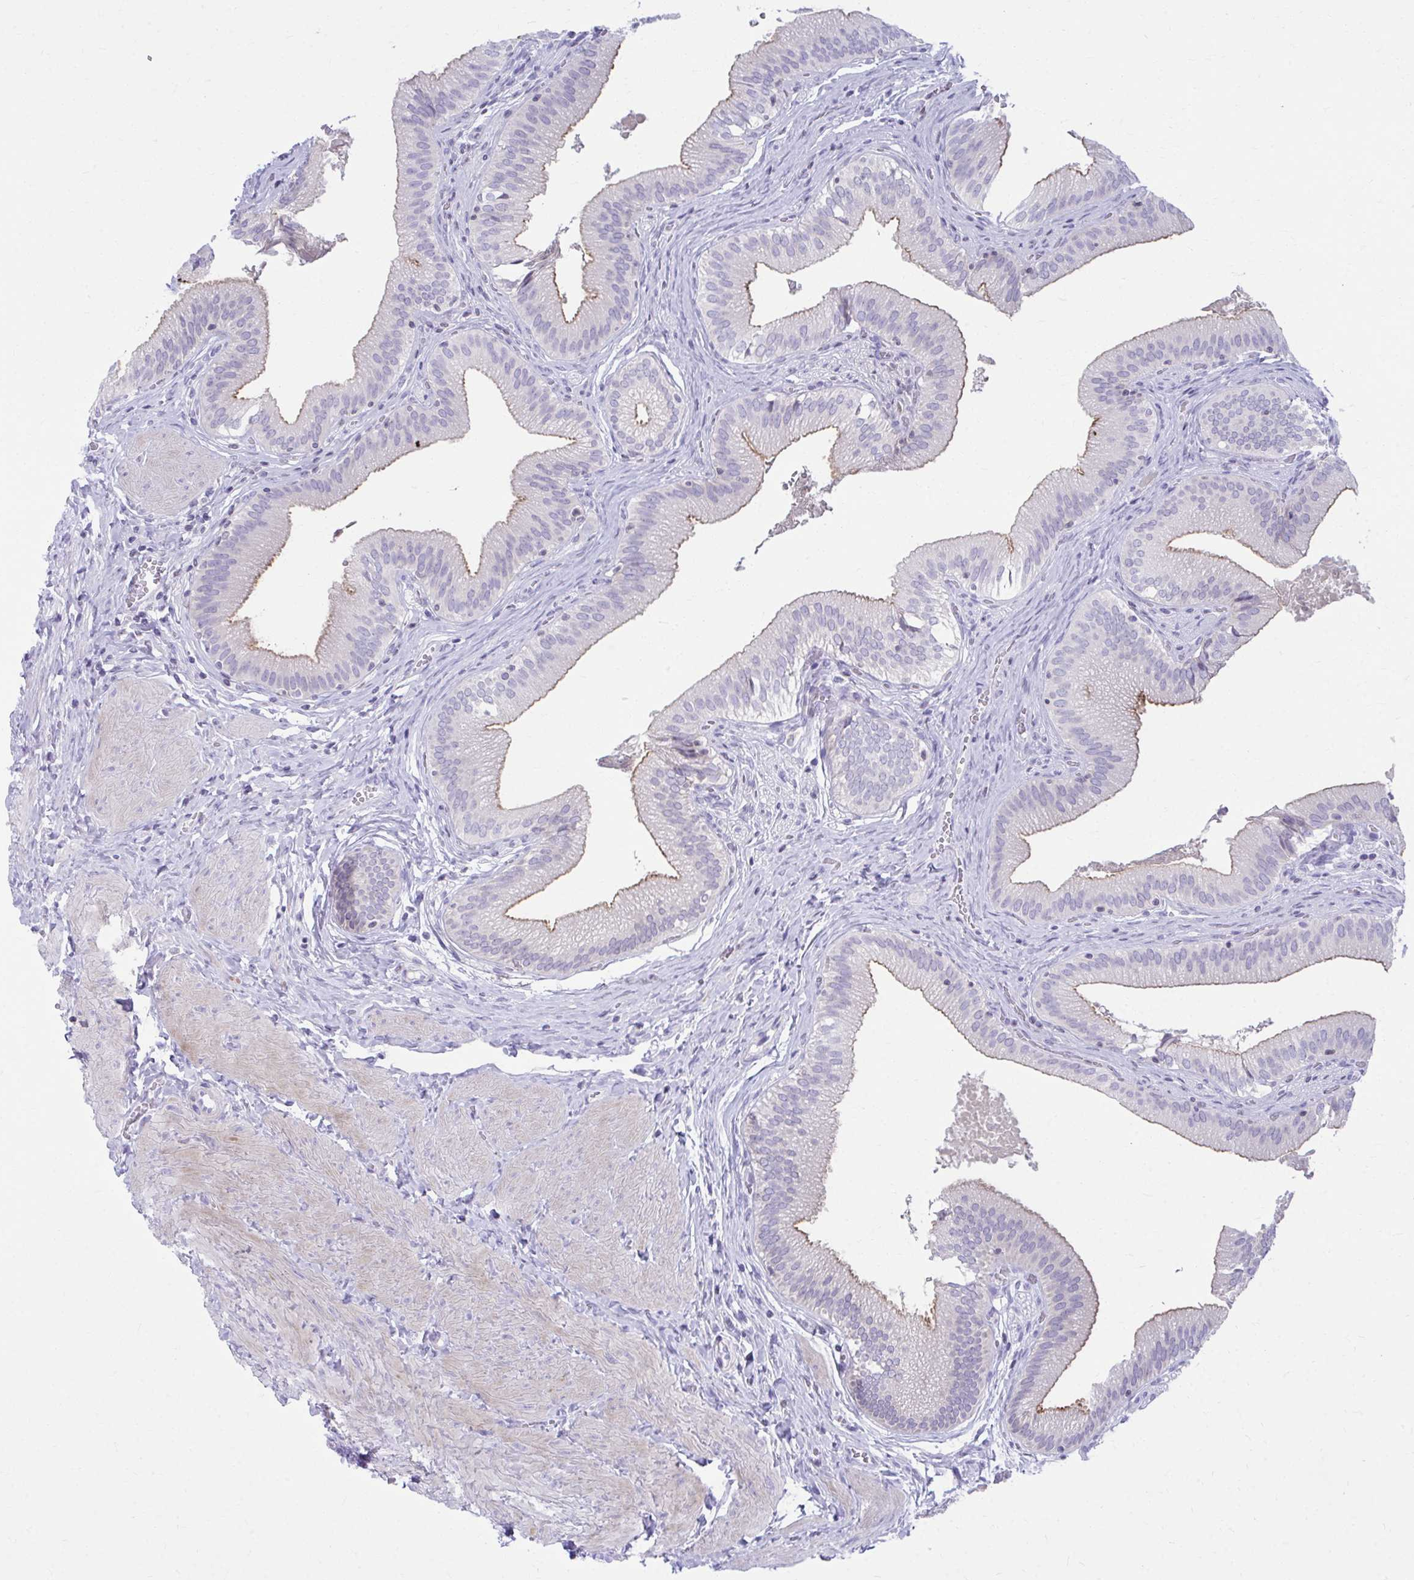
{"staining": {"intensity": "strong", "quantity": "25%-75%", "location": "cytoplasmic/membranous"}, "tissue": "gallbladder", "cell_type": "Glandular cells", "image_type": "normal", "snomed": [{"axis": "morphology", "description": "Normal tissue, NOS"}, {"axis": "topography", "description": "Gallbladder"}, {"axis": "topography", "description": "Peripheral nerve tissue"}], "caption": "This photomicrograph exhibits immunohistochemistry (IHC) staining of benign gallbladder, with high strong cytoplasmic/membranous positivity in approximately 25%-75% of glandular cells.", "gene": "OR7A5", "patient": {"sex": "male", "age": 17}}